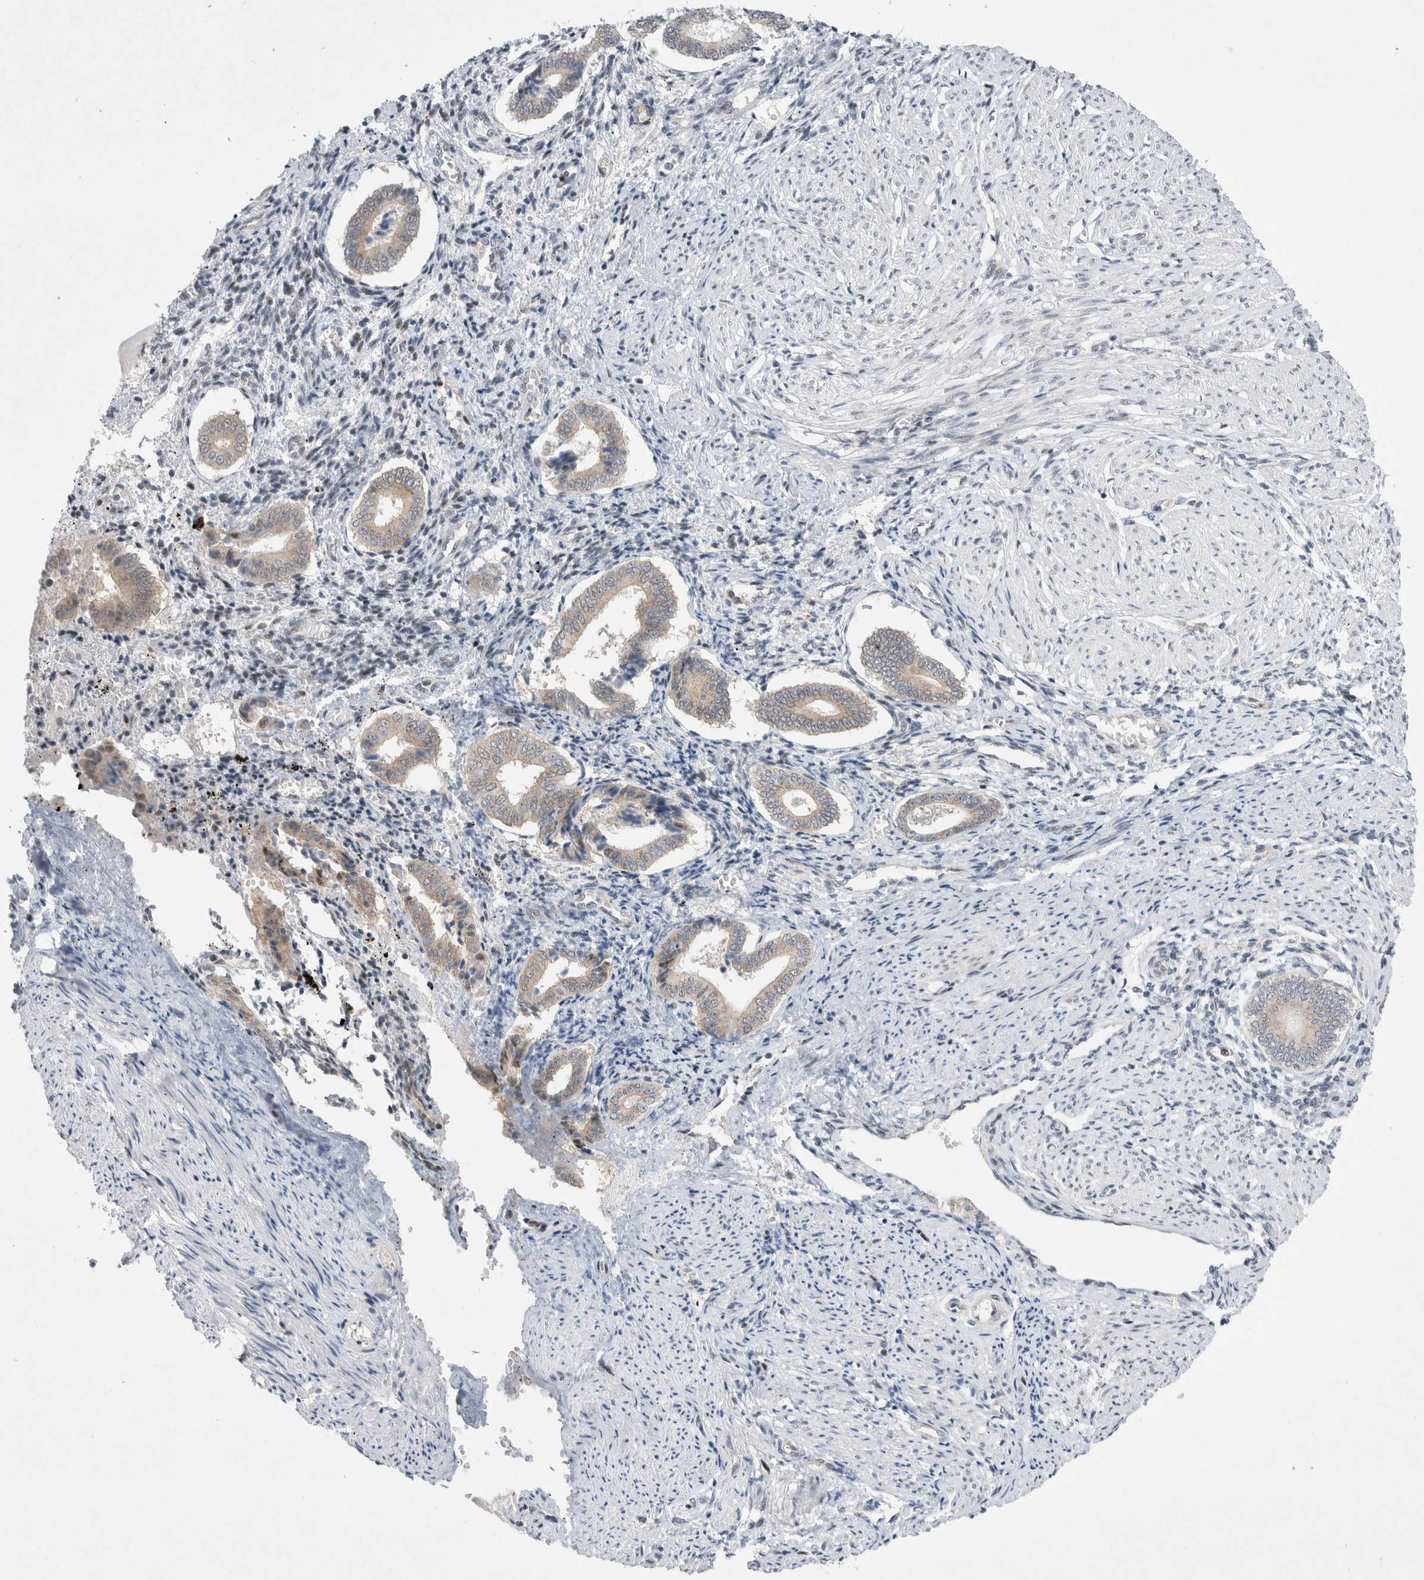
{"staining": {"intensity": "negative", "quantity": "none", "location": "none"}, "tissue": "endometrium", "cell_type": "Cells in endometrial stroma", "image_type": "normal", "snomed": [{"axis": "morphology", "description": "Normal tissue, NOS"}, {"axis": "topography", "description": "Endometrium"}], "caption": "Image shows no significant protein staining in cells in endometrial stroma of benign endometrium.", "gene": "WIPF2", "patient": {"sex": "female", "age": 42}}